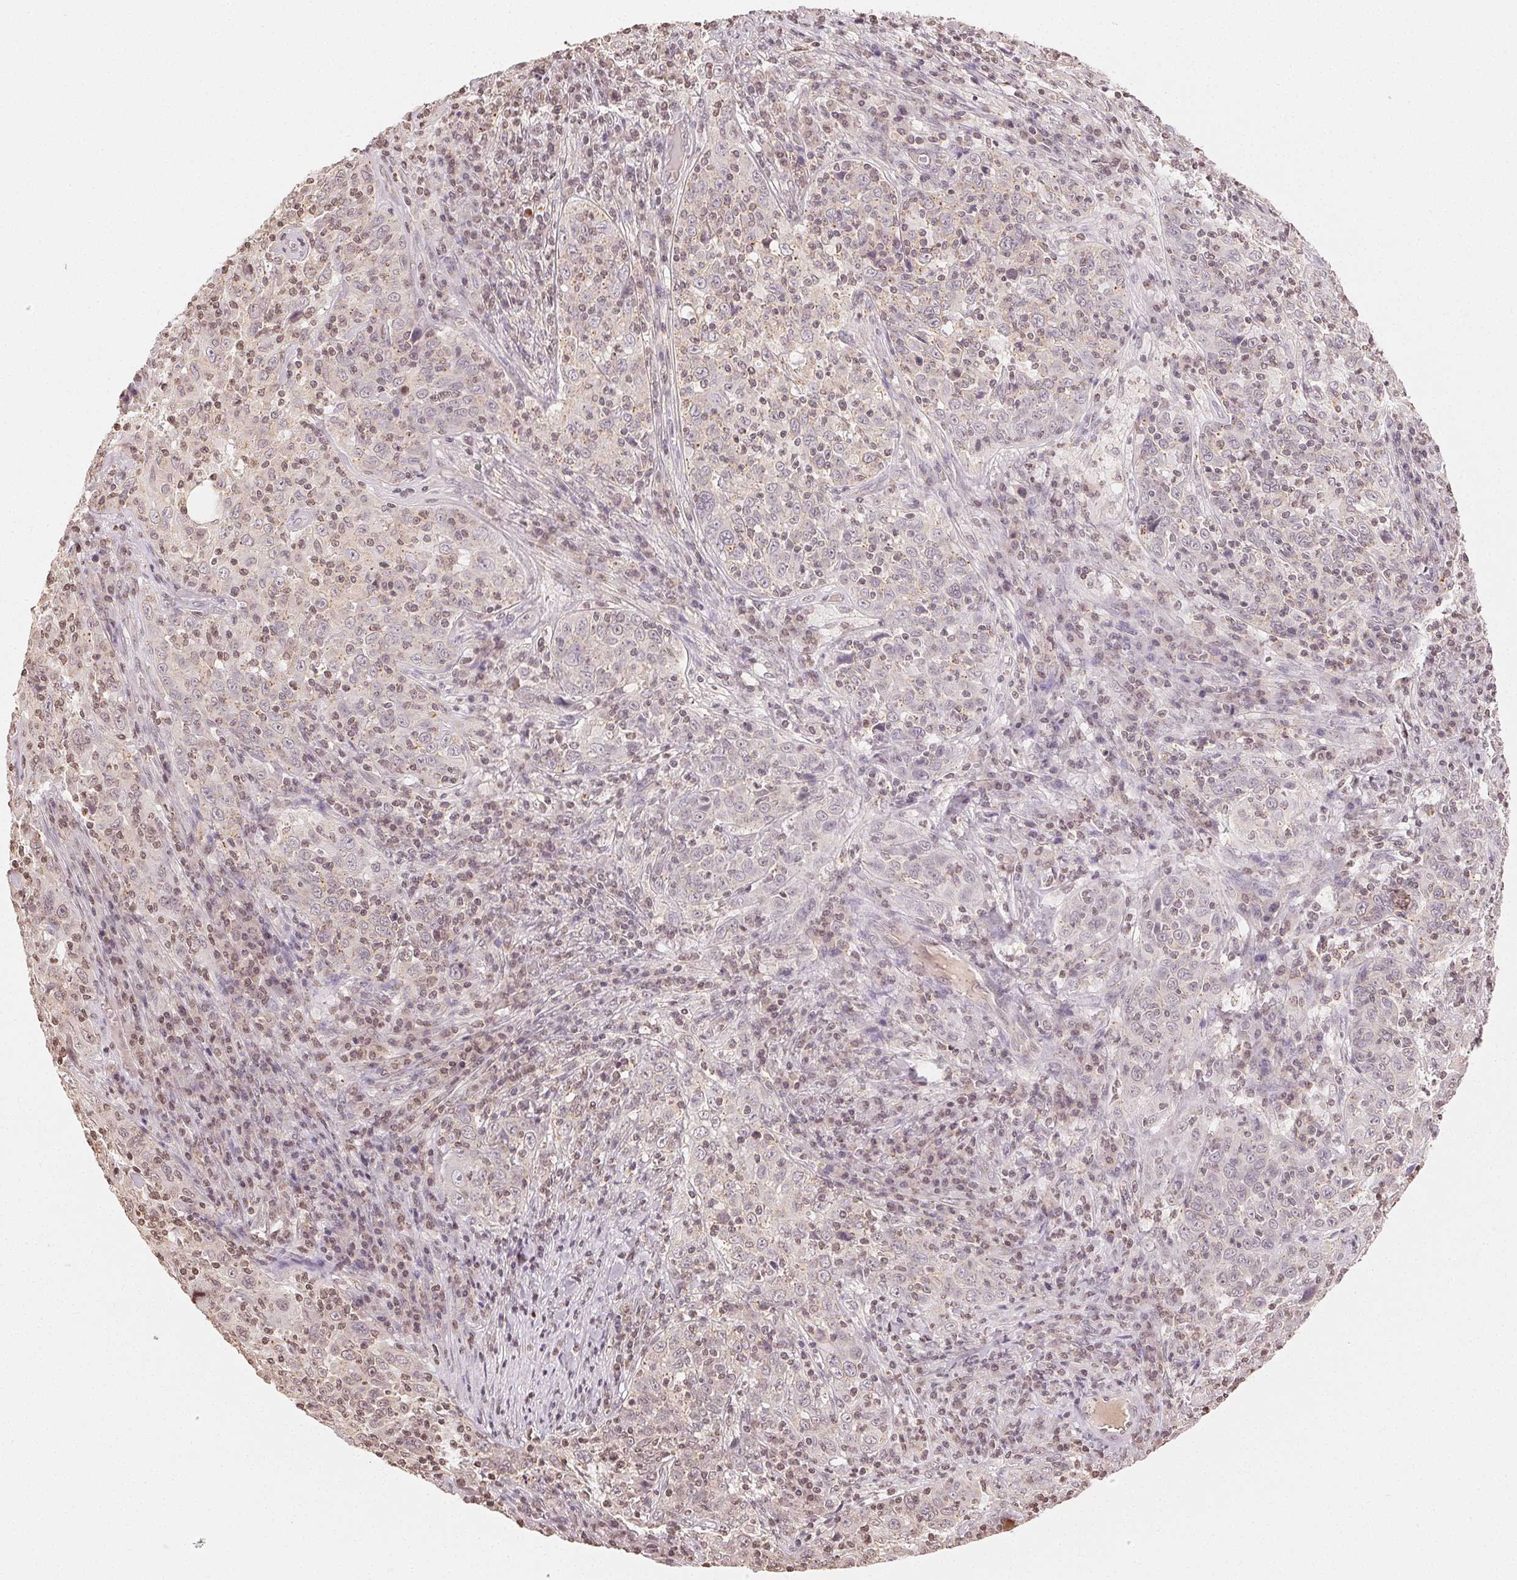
{"staining": {"intensity": "negative", "quantity": "none", "location": "none"}, "tissue": "cervical cancer", "cell_type": "Tumor cells", "image_type": "cancer", "snomed": [{"axis": "morphology", "description": "Squamous cell carcinoma, NOS"}, {"axis": "topography", "description": "Cervix"}], "caption": "The image demonstrates no significant positivity in tumor cells of squamous cell carcinoma (cervical). (DAB (3,3'-diaminobenzidine) IHC with hematoxylin counter stain).", "gene": "TBP", "patient": {"sex": "female", "age": 46}}